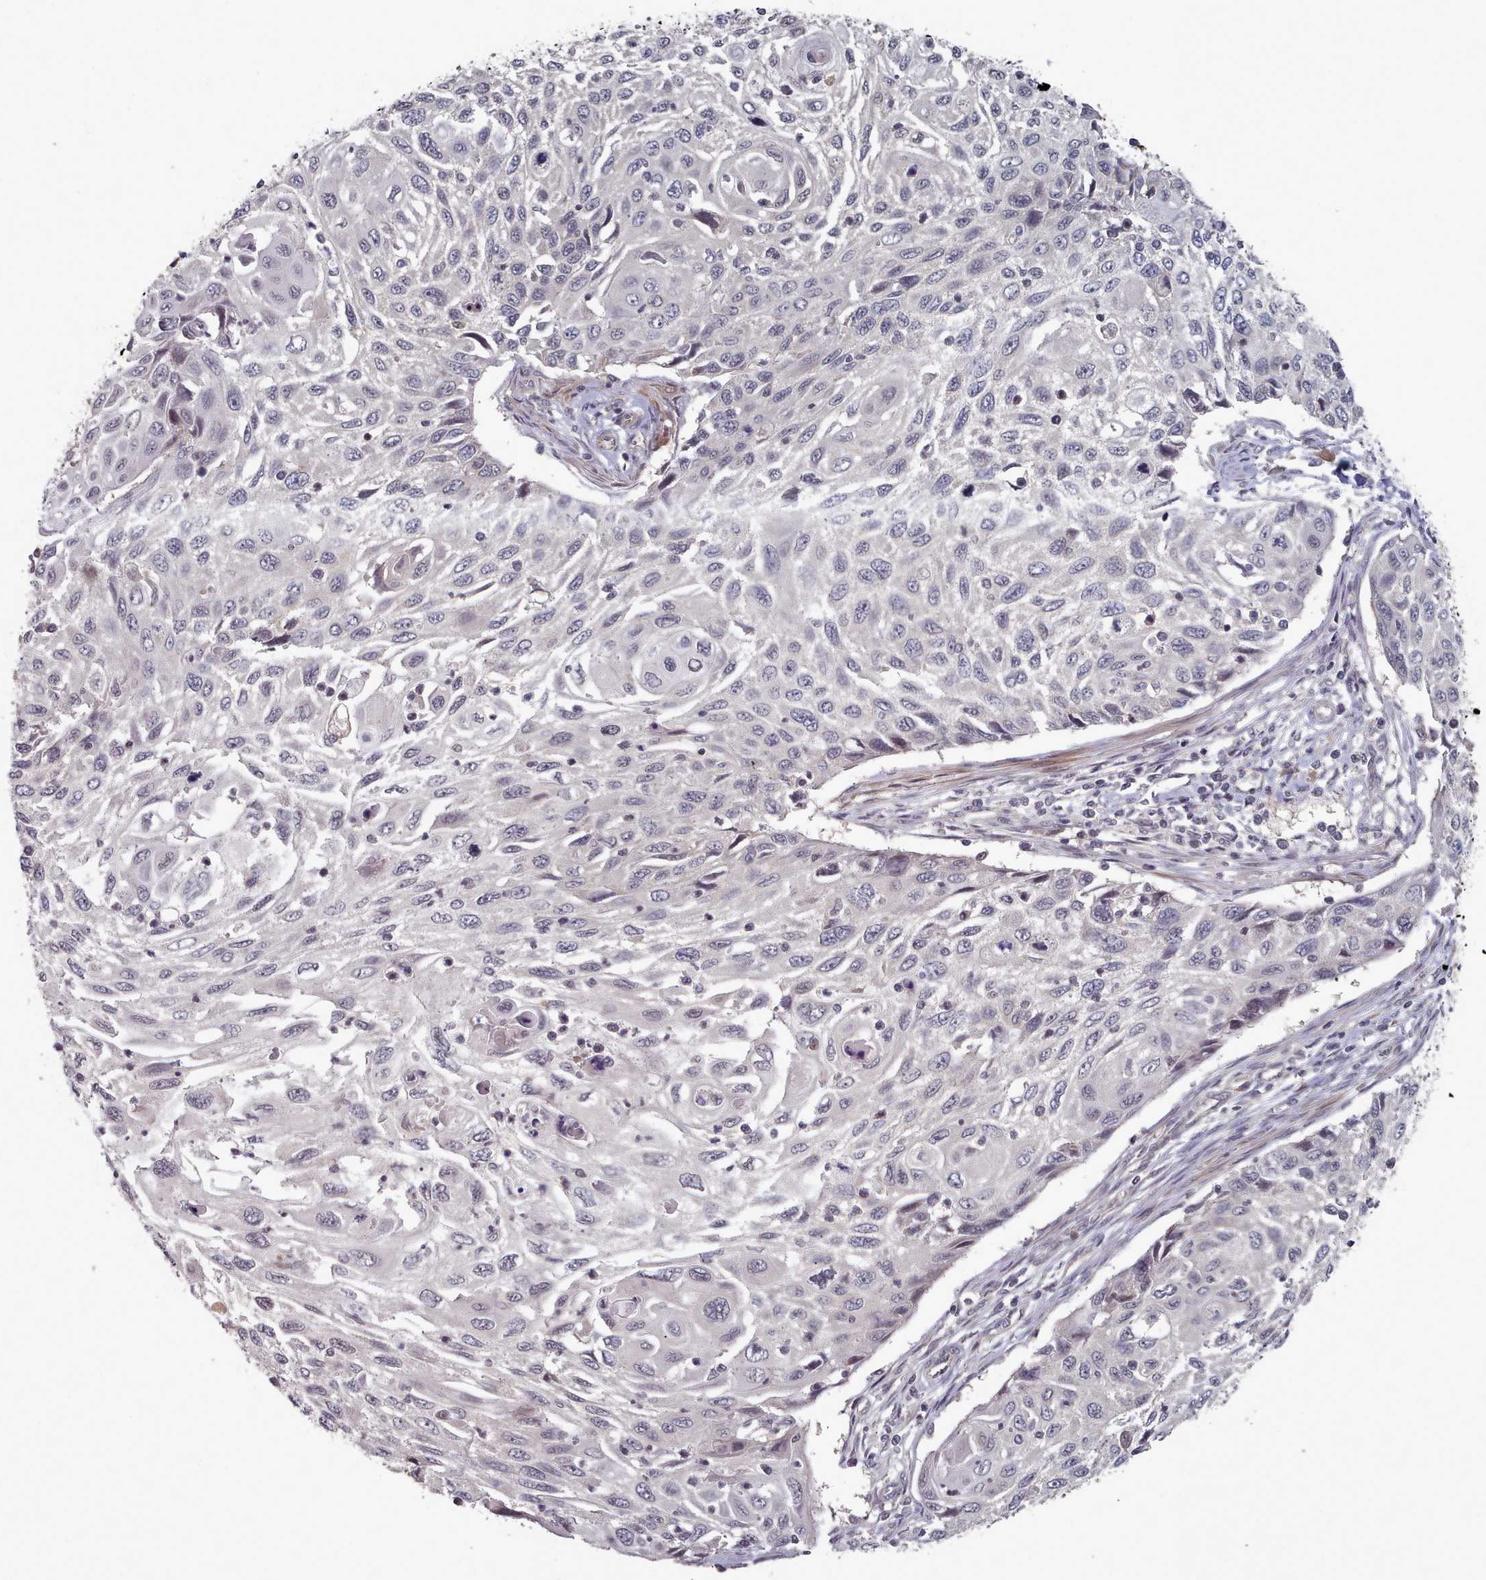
{"staining": {"intensity": "negative", "quantity": "none", "location": "none"}, "tissue": "cervical cancer", "cell_type": "Tumor cells", "image_type": "cancer", "snomed": [{"axis": "morphology", "description": "Squamous cell carcinoma, NOS"}, {"axis": "topography", "description": "Cervix"}], "caption": "Immunohistochemistry (IHC) of human cervical squamous cell carcinoma shows no staining in tumor cells.", "gene": "HYAL3", "patient": {"sex": "female", "age": 70}}